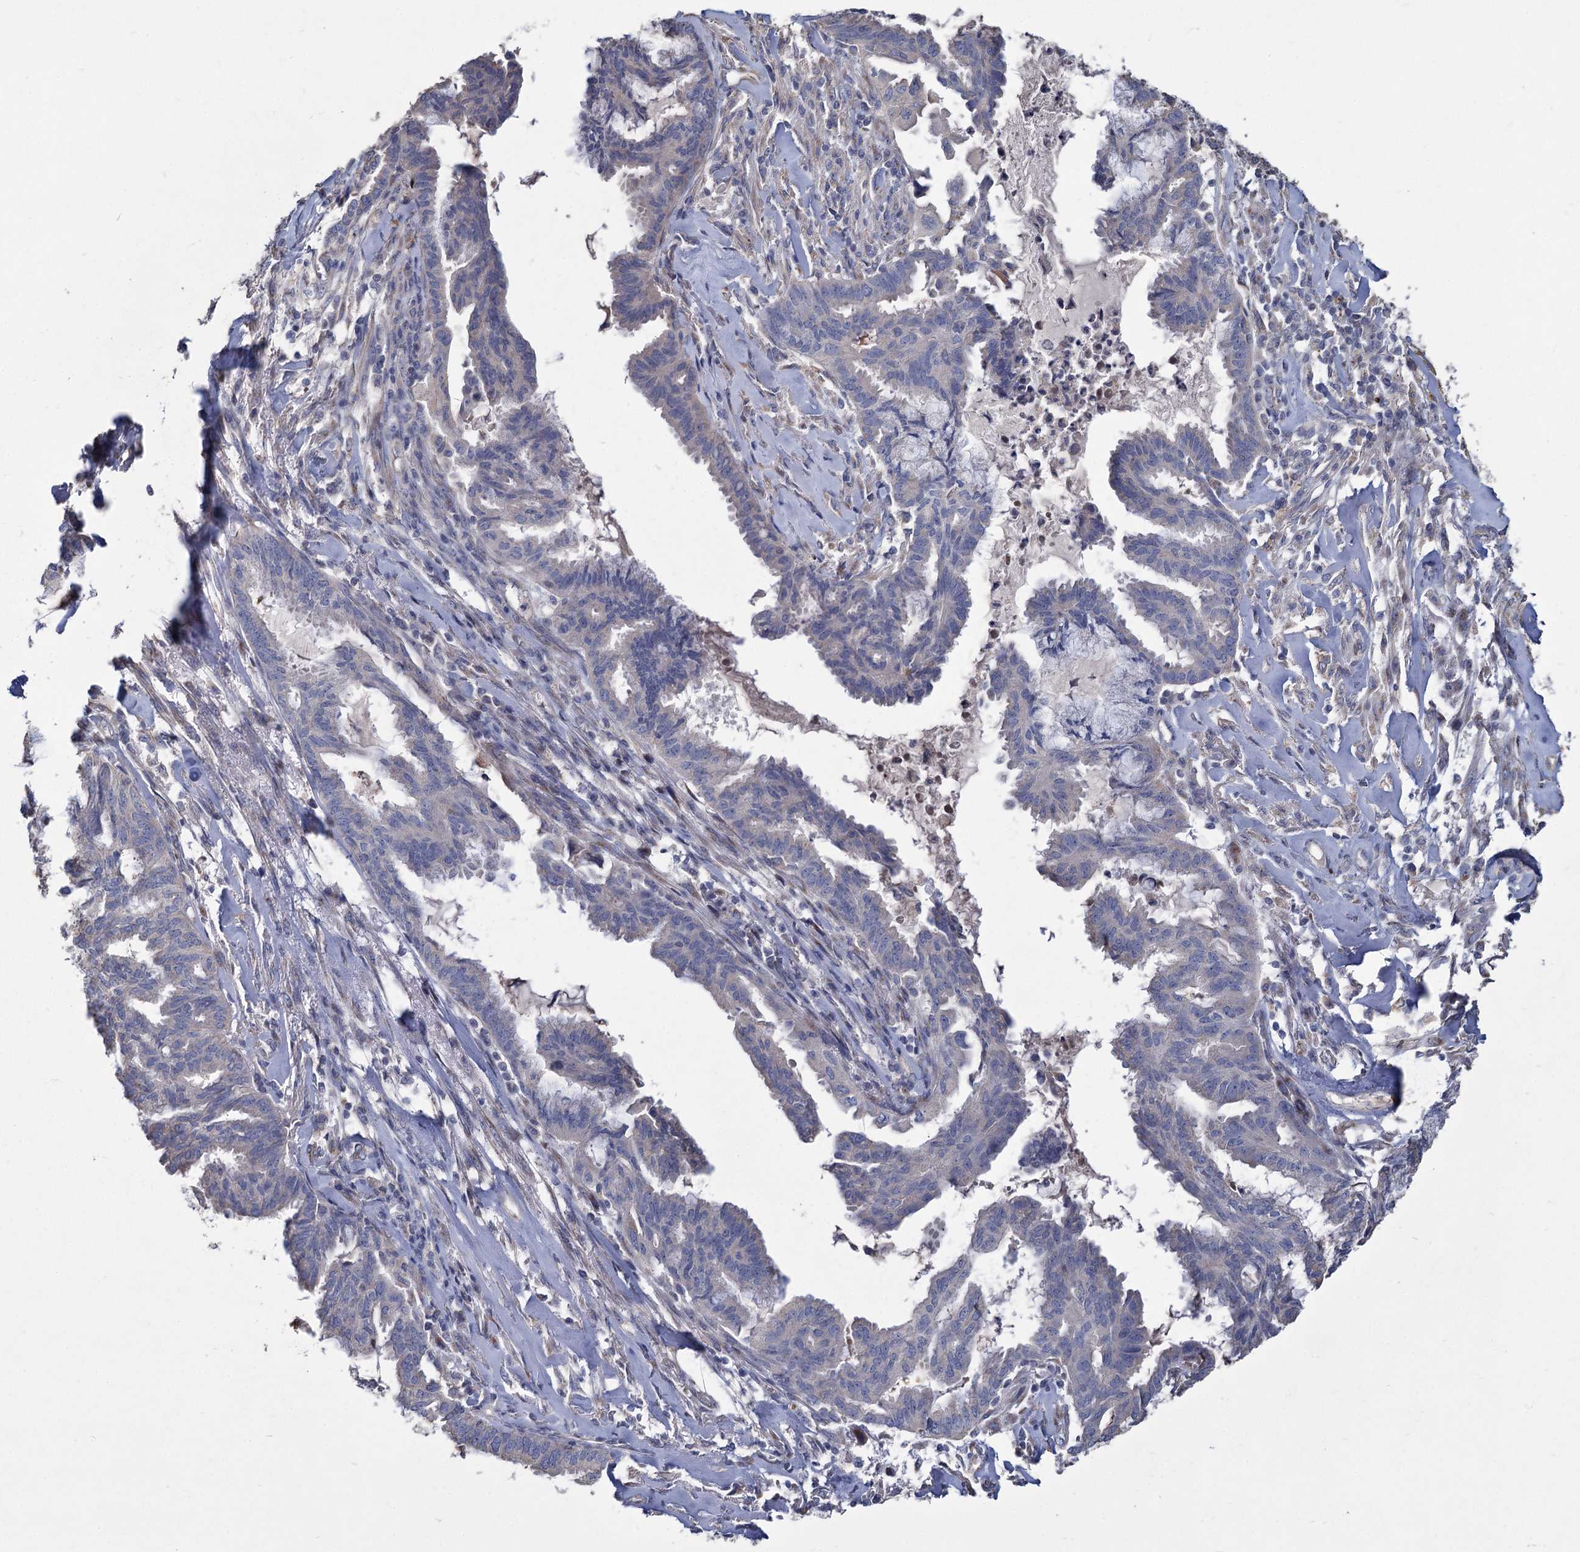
{"staining": {"intensity": "negative", "quantity": "none", "location": "none"}, "tissue": "endometrial cancer", "cell_type": "Tumor cells", "image_type": "cancer", "snomed": [{"axis": "morphology", "description": "Adenocarcinoma, NOS"}, {"axis": "topography", "description": "Endometrium"}], "caption": "Photomicrograph shows no protein staining in tumor cells of adenocarcinoma (endometrial) tissue. (Brightfield microscopy of DAB (3,3'-diaminobenzidine) immunohistochemistry (IHC) at high magnification).", "gene": "HES2", "patient": {"sex": "female", "age": 86}}